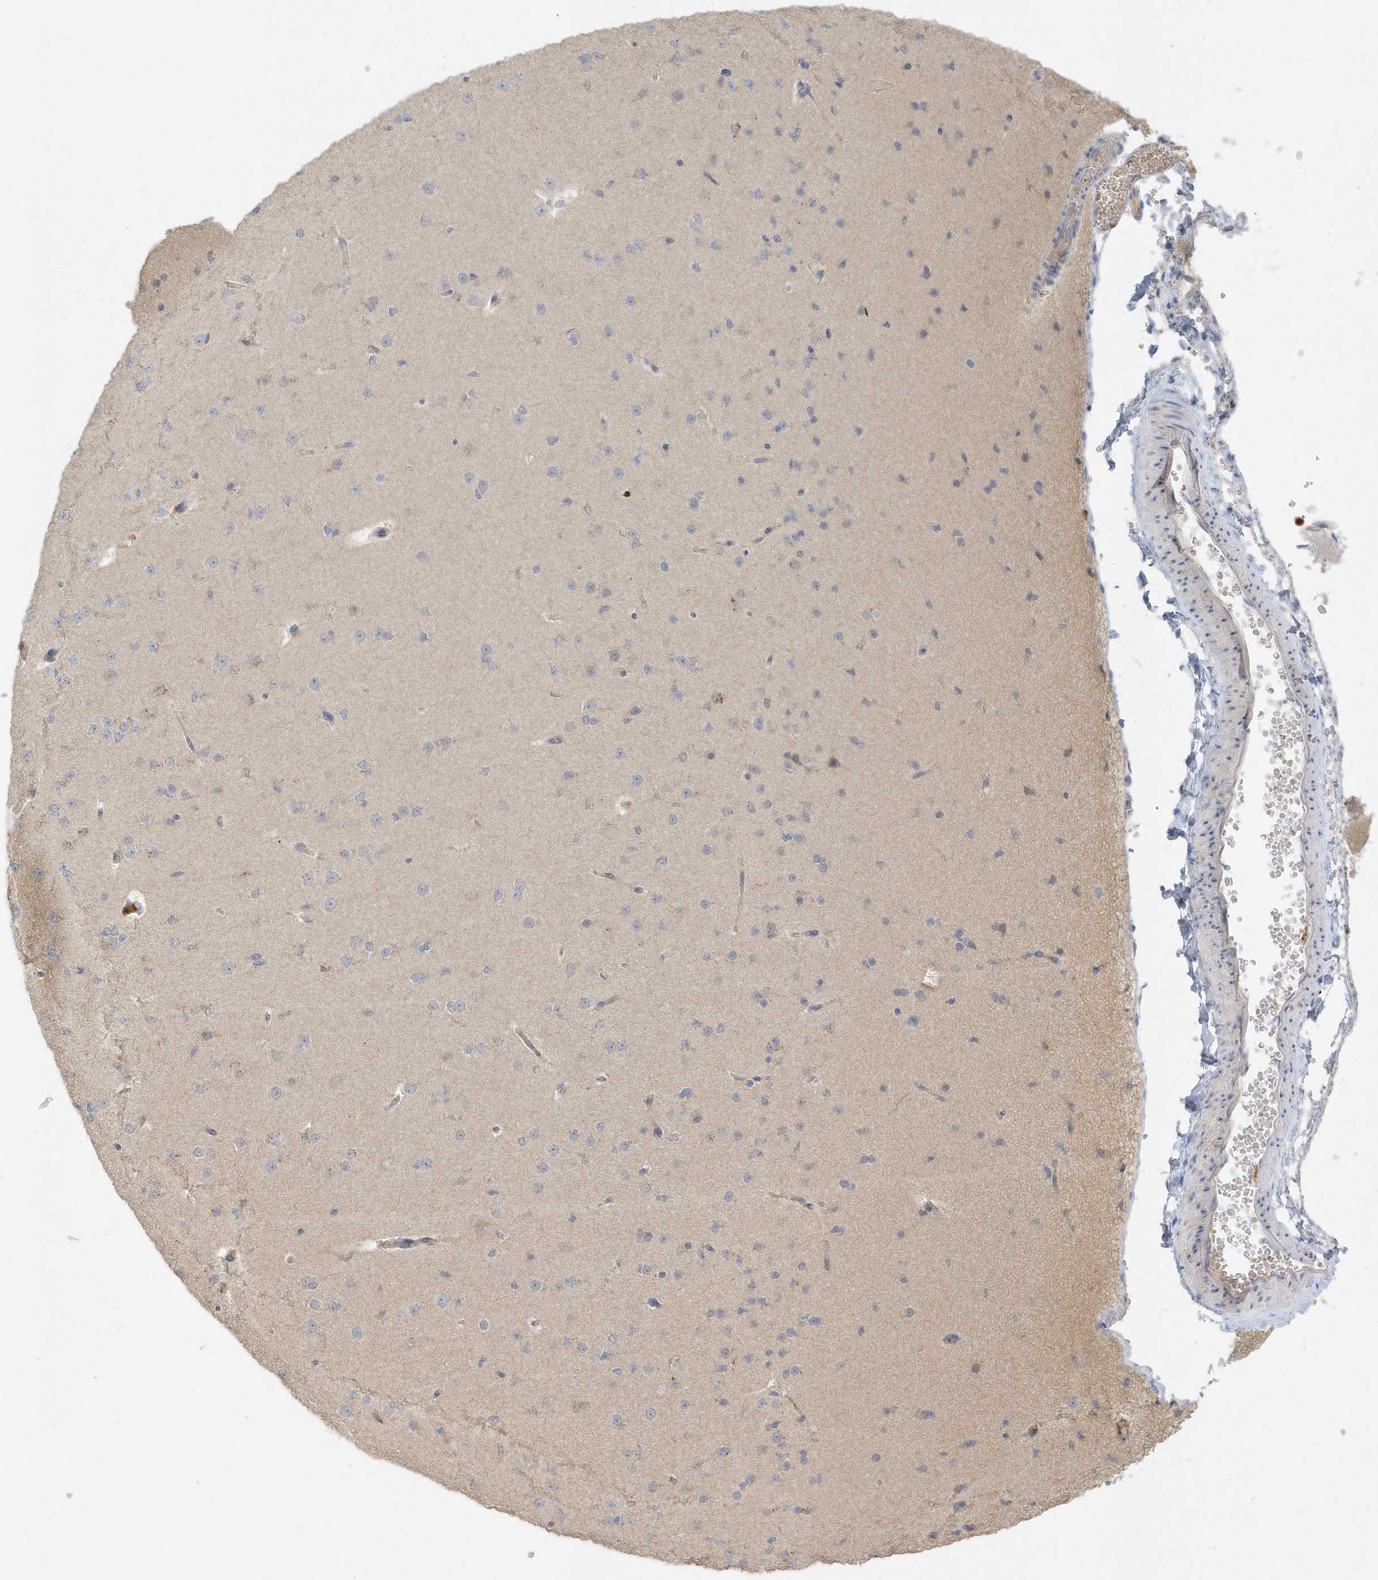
{"staining": {"intensity": "negative", "quantity": "none", "location": "none"}, "tissue": "cerebral cortex", "cell_type": "Endothelial cells", "image_type": "normal", "snomed": [{"axis": "morphology", "description": "Normal tissue, NOS"}, {"axis": "morphology", "description": "Developmental malformation"}, {"axis": "topography", "description": "Cerebral cortex"}], "caption": "Immunohistochemistry (IHC) of benign cerebral cortex reveals no expression in endothelial cells. (DAB (3,3'-diaminobenzidine) immunohistochemistry (IHC) with hematoxylin counter stain).", "gene": "DPP9", "patient": {"sex": "female", "age": 30}}